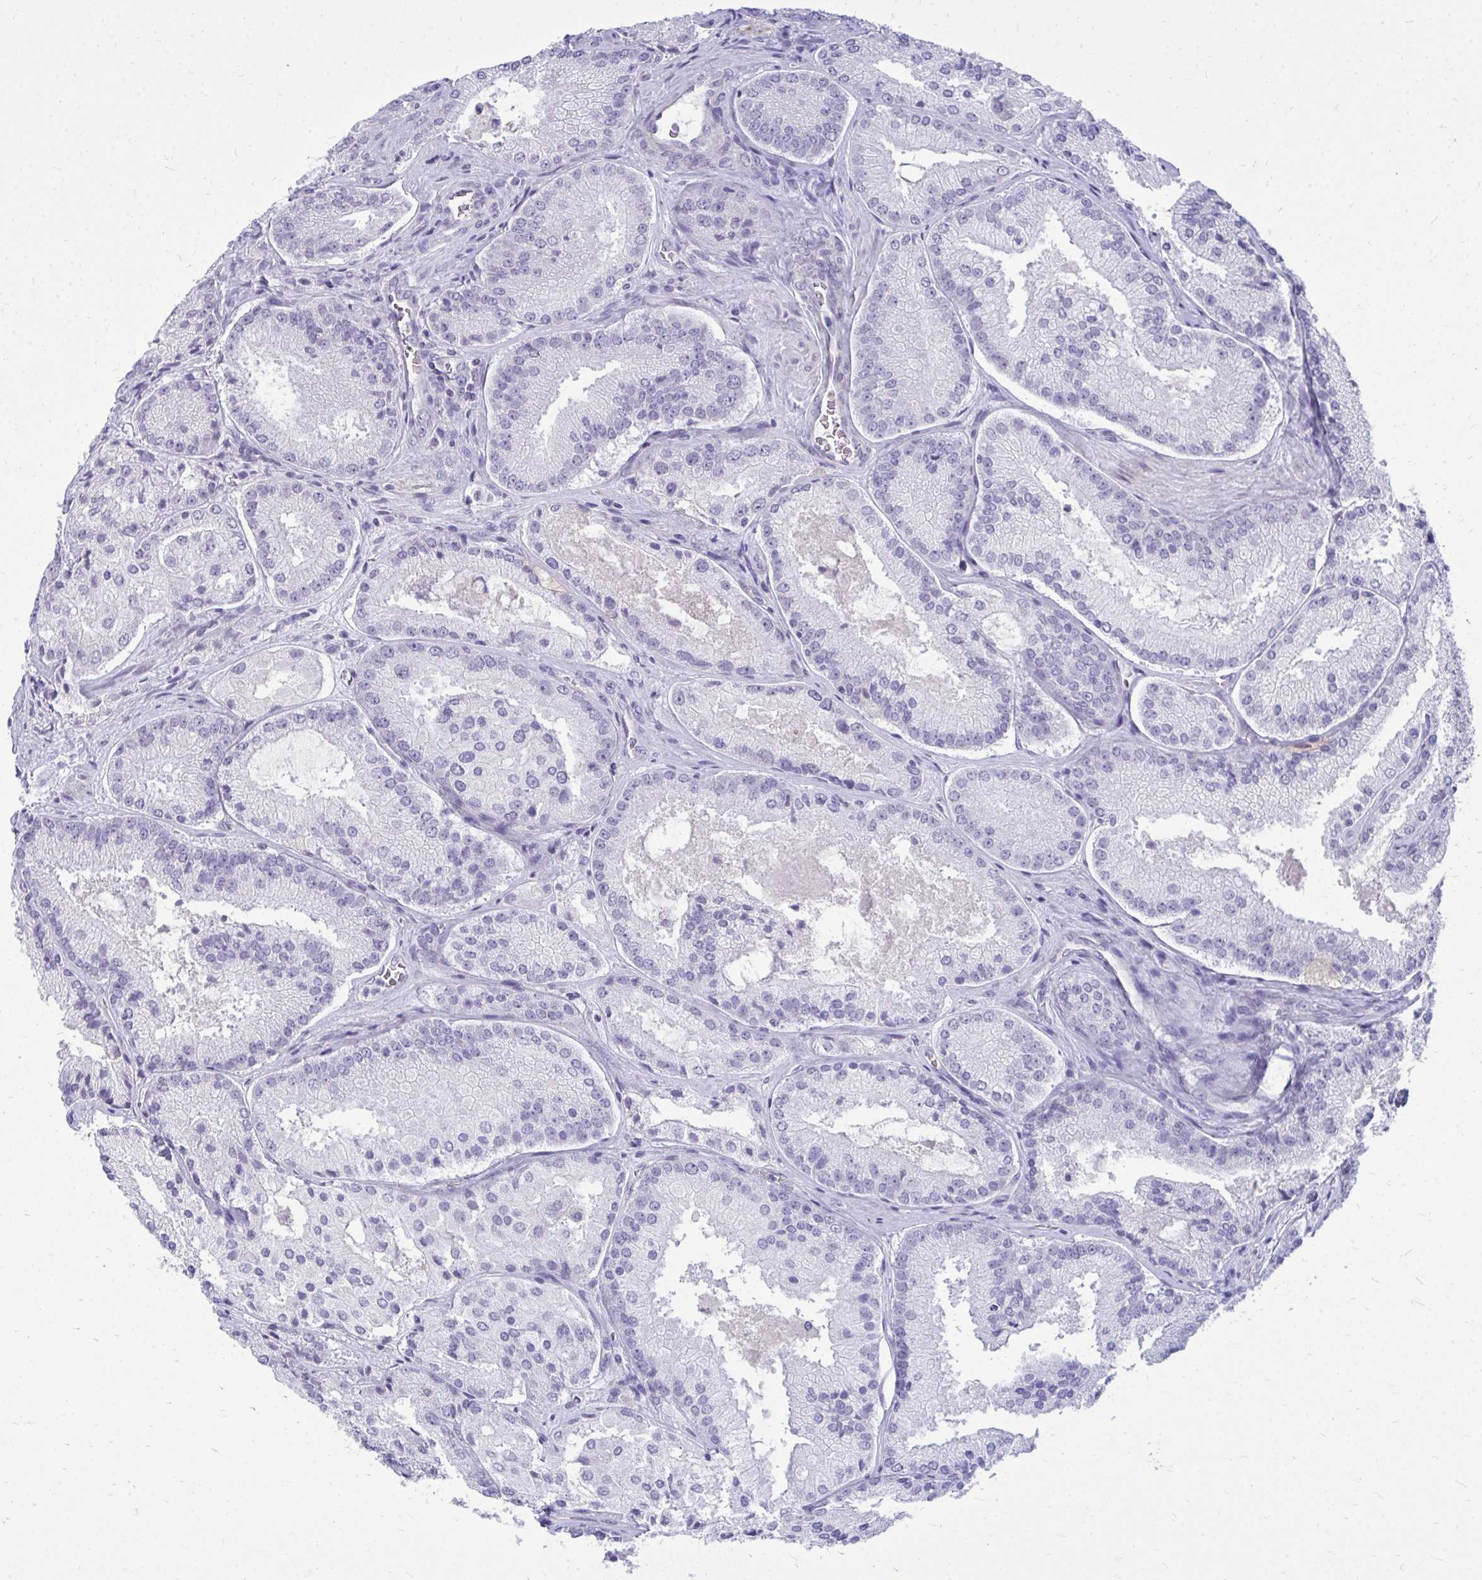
{"staining": {"intensity": "negative", "quantity": "none", "location": "none"}, "tissue": "prostate cancer", "cell_type": "Tumor cells", "image_type": "cancer", "snomed": [{"axis": "morphology", "description": "Adenocarcinoma, High grade"}, {"axis": "topography", "description": "Prostate"}], "caption": "Immunohistochemical staining of human prostate high-grade adenocarcinoma exhibits no significant staining in tumor cells.", "gene": "FABP3", "patient": {"sex": "male", "age": 73}}